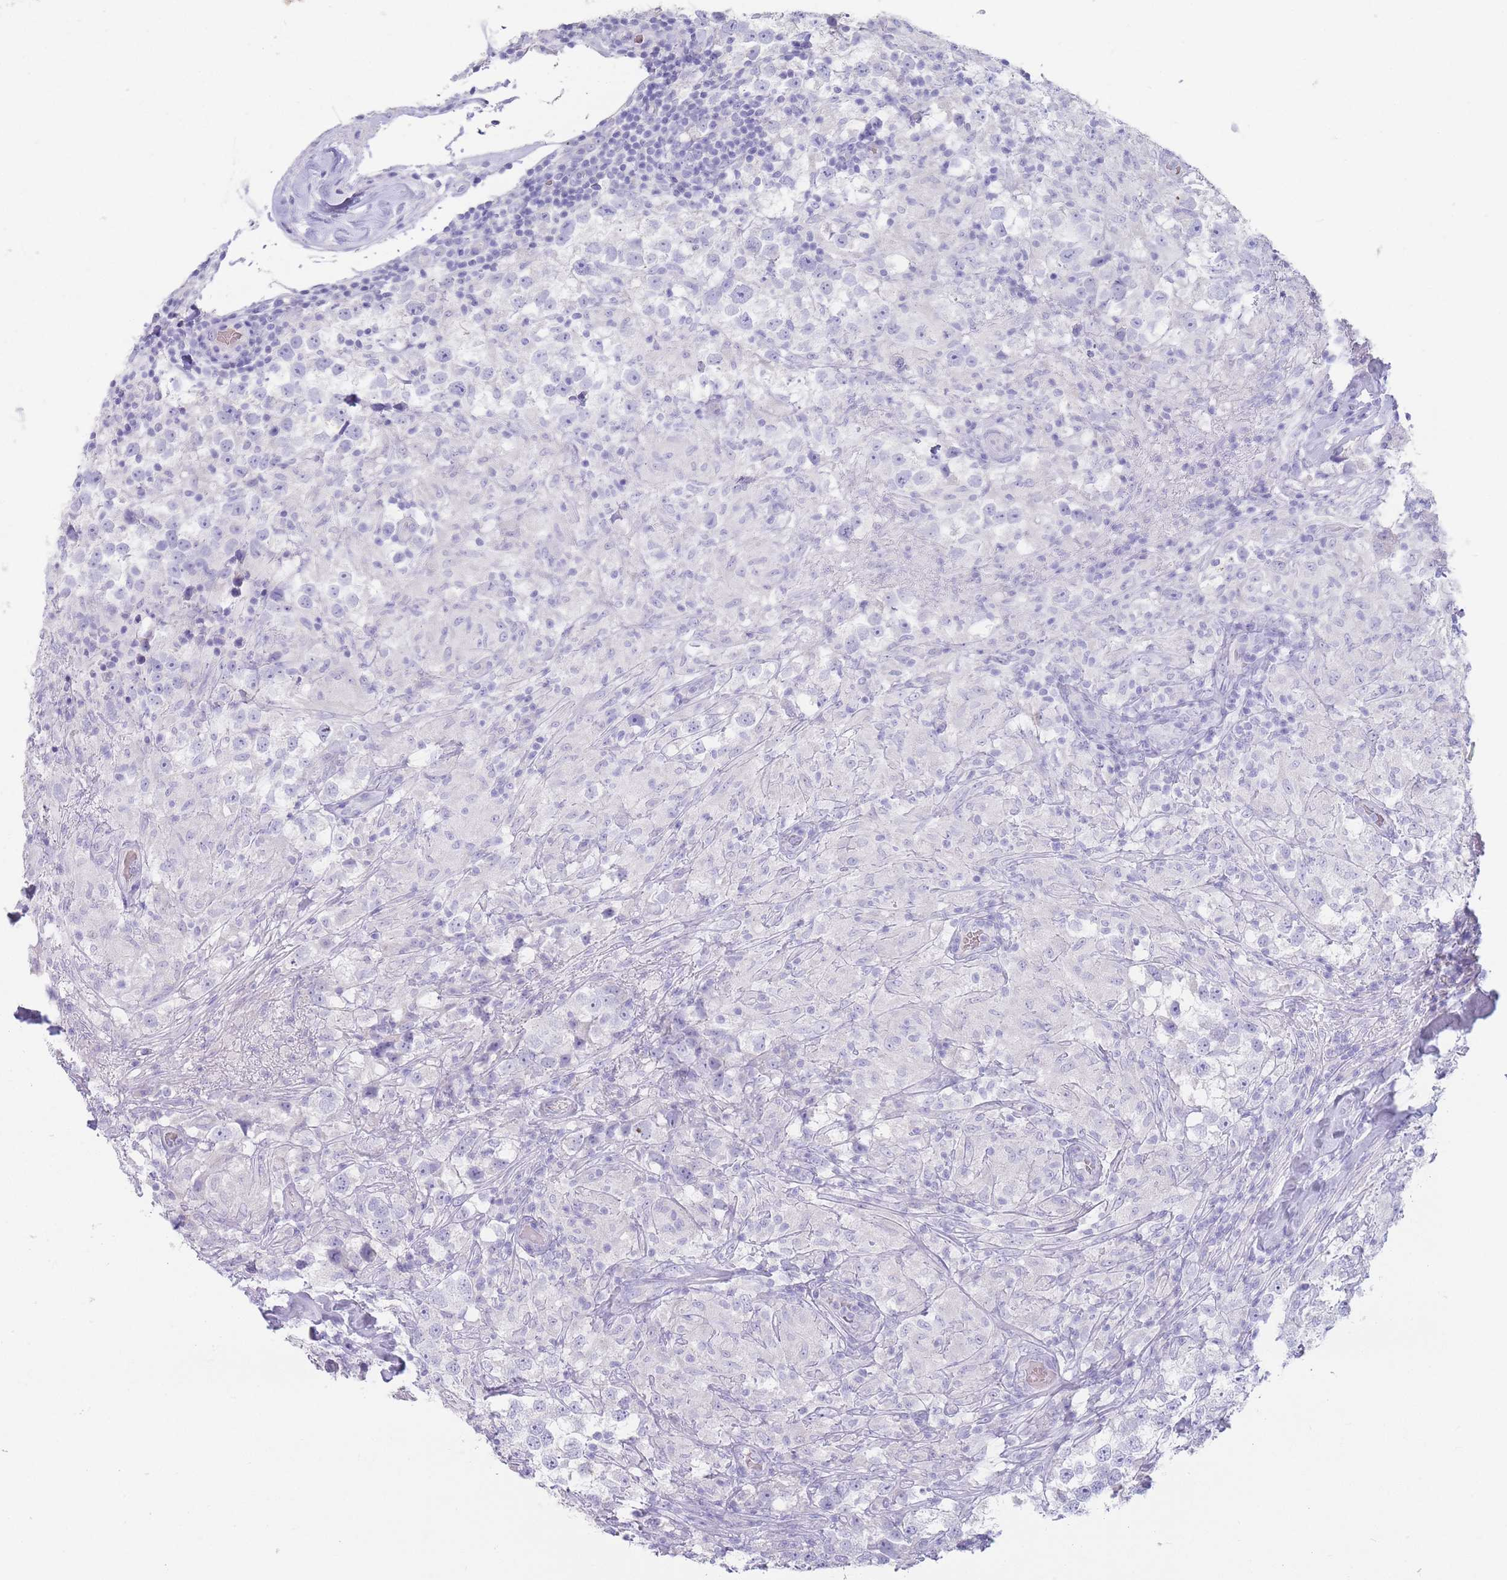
{"staining": {"intensity": "negative", "quantity": "none", "location": "none"}, "tissue": "testis cancer", "cell_type": "Tumor cells", "image_type": "cancer", "snomed": [{"axis": "morphology", "description": "Seminoma, NOS"}, {"axis": "topography", "description": "Testis"}], "caption": "Tumor cells are negative for protein expression in human testis cancer (seminoma).", "gene": "HBG2", "patient": {"sex": "male", "age": 46}}